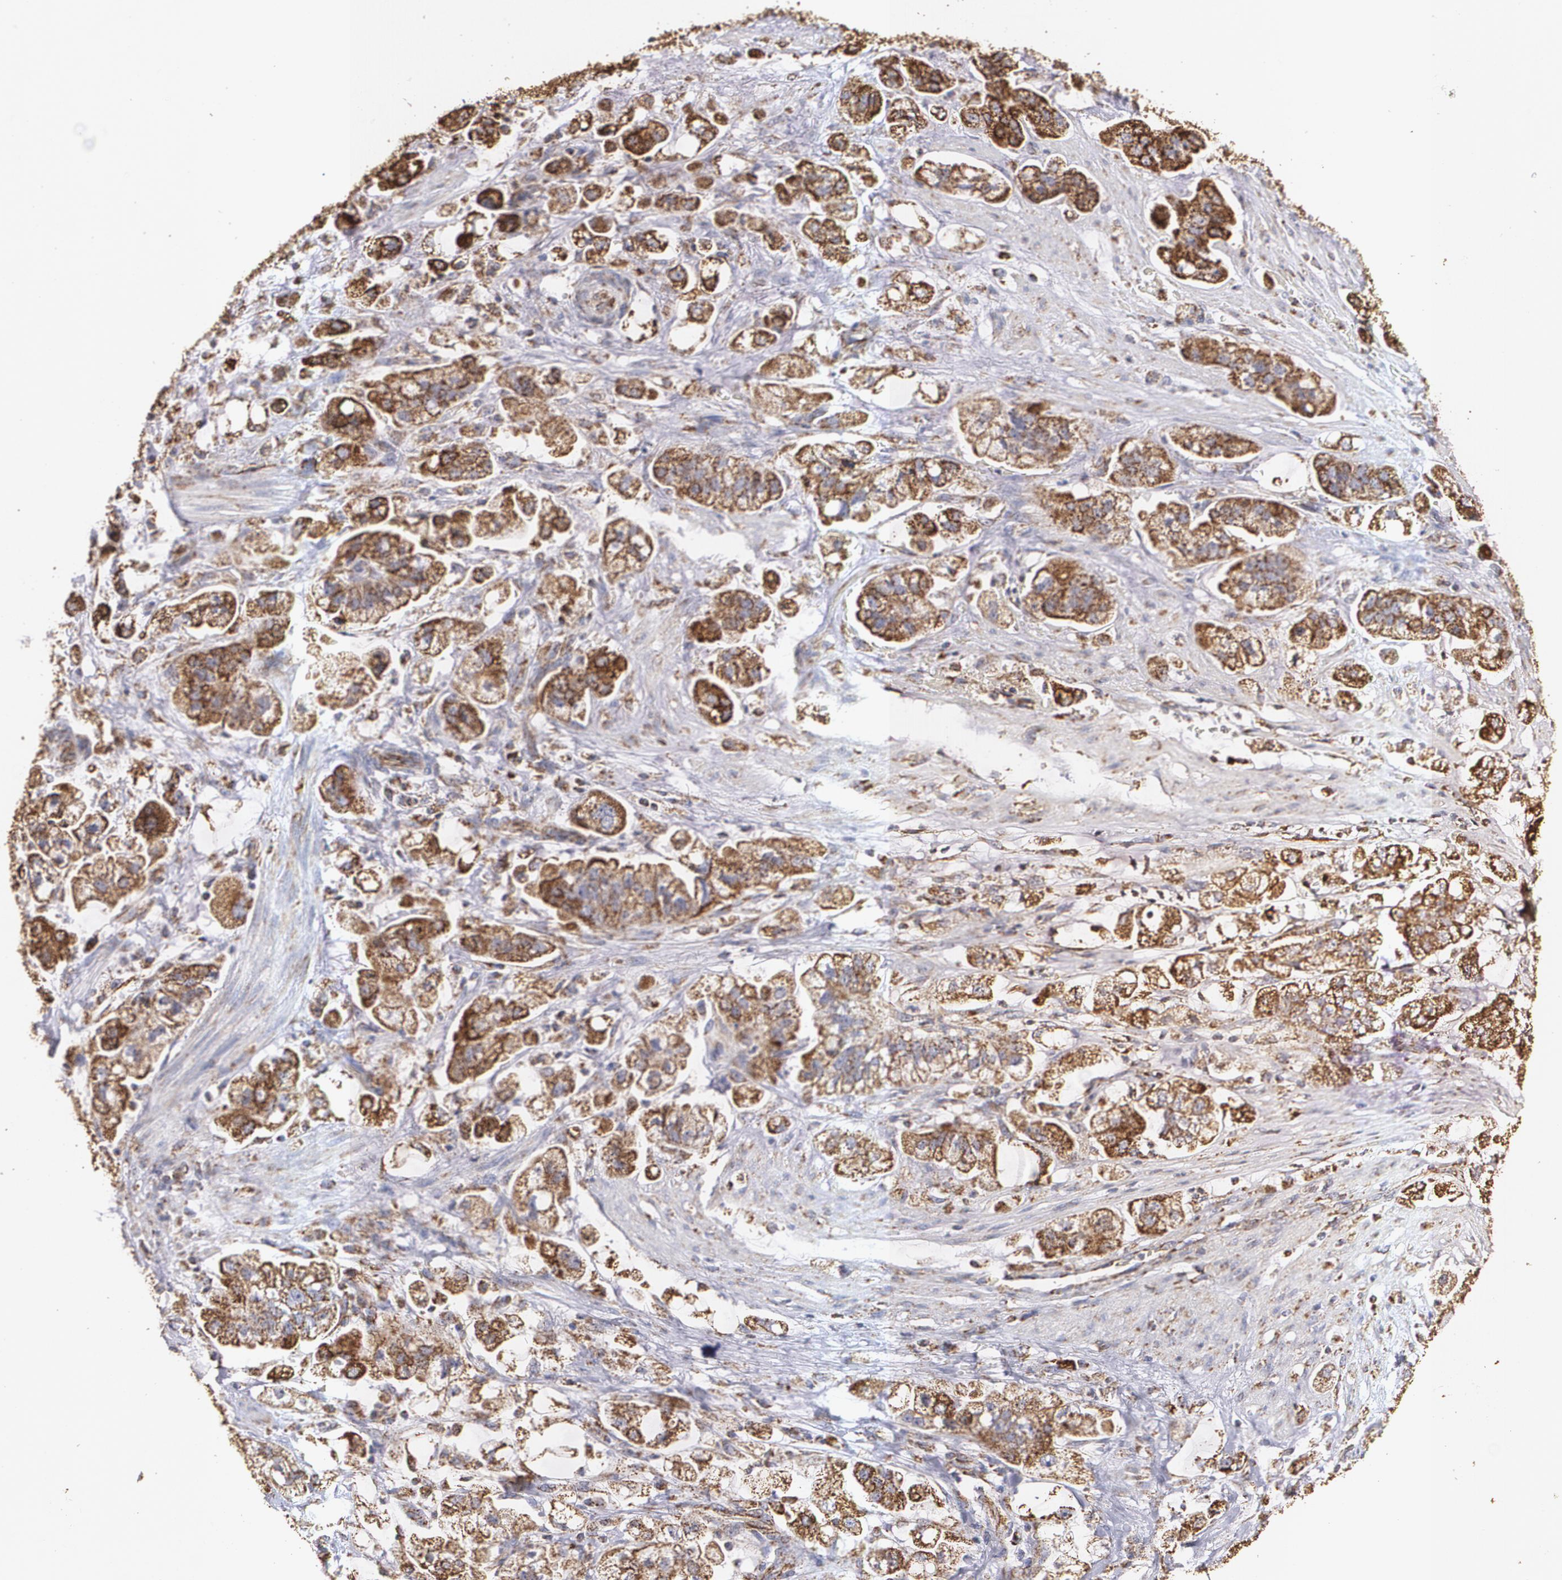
{"staining": {"intensity": "moderate", "quantity": ">75%", "location": "cytoplasmic/membranous"}, "tissue": "stomach cancer", "cell_type": "Tumor cells", "image_type": "cancer", "snomed": [{"axis": "morphology", "description": "Adenocarcinoma, NOS"}, {"axis": "topography", "description": "Stomach"}], "caption": "There is medium levels of moderate cytoplasmic/membranous positivity in tumor cells of stomach cancer (adenocarcinoma), as demonstrated by immunohistochemical staining (brown color).", "gene": "HSPD1", "patient": {"sex": "male", "age": 62}}